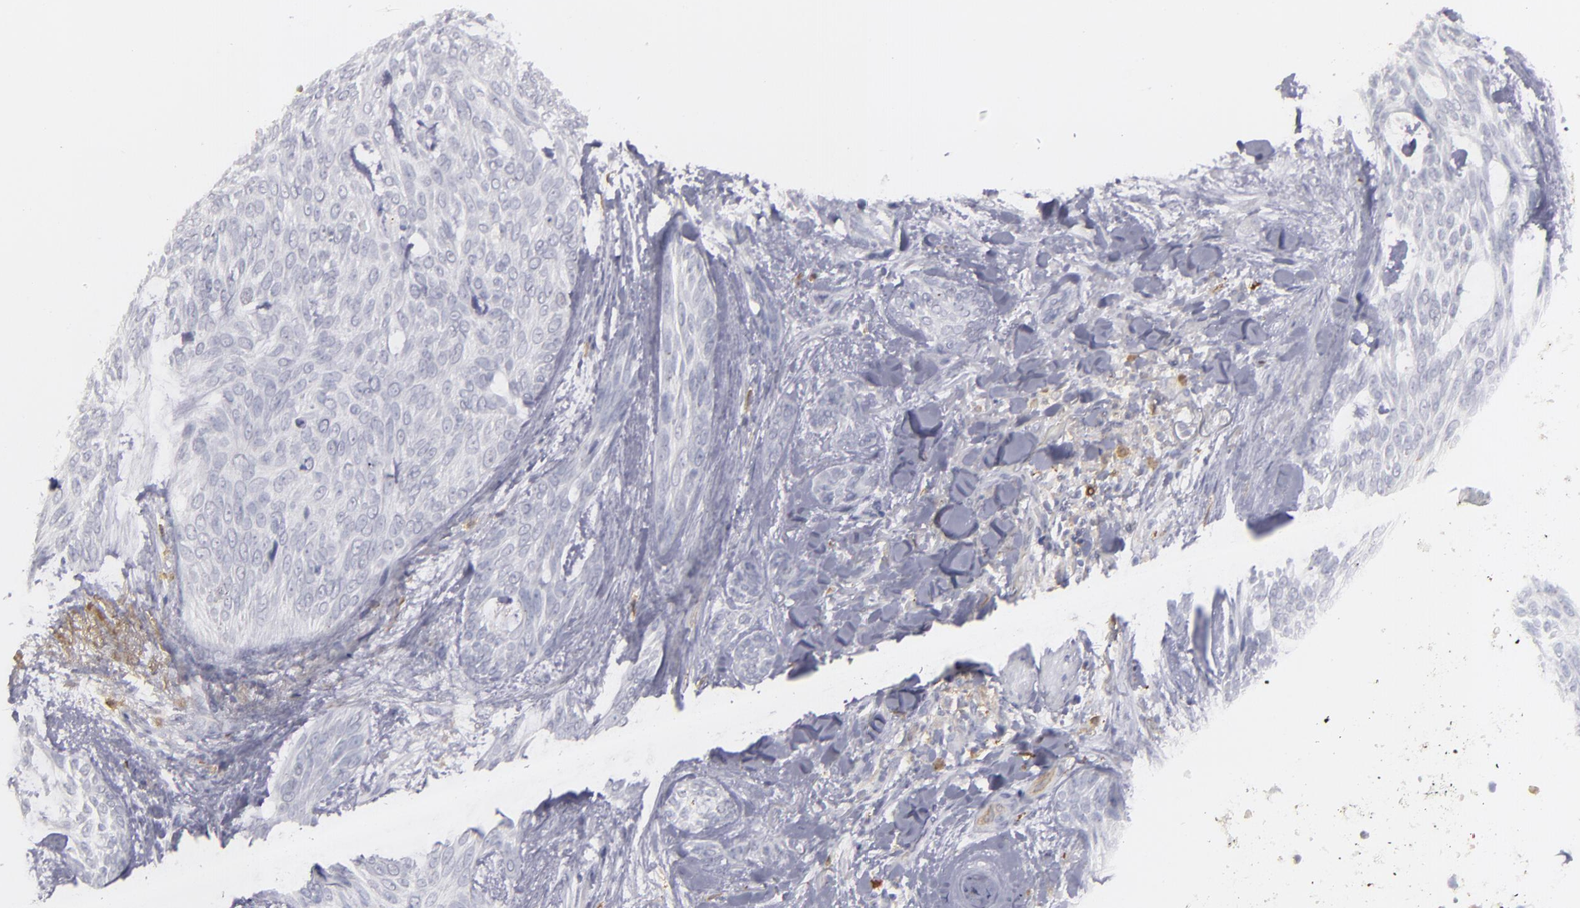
{"staining": {"intensity": "negative", "quantity": "none", "location": "none"}, "tissue": "skin cancer", "cell_type": "Tumor cells", "image_type": "cancer", "snomed": [{"axis": "morphology", "description": "Normal tissue, NOS"}, {"axis": "morphology", "description": "Basal cell carcinoma"}, {"axis": "topography", "description": "Skin"}], "caption": "The immunohistochemistry photomicrograph has no significant staining in tumor cells of basal cell carcinoma (skin) tissue.", "gene": "SEMA3G", "patient": {"sex": "female", "age": 71}}